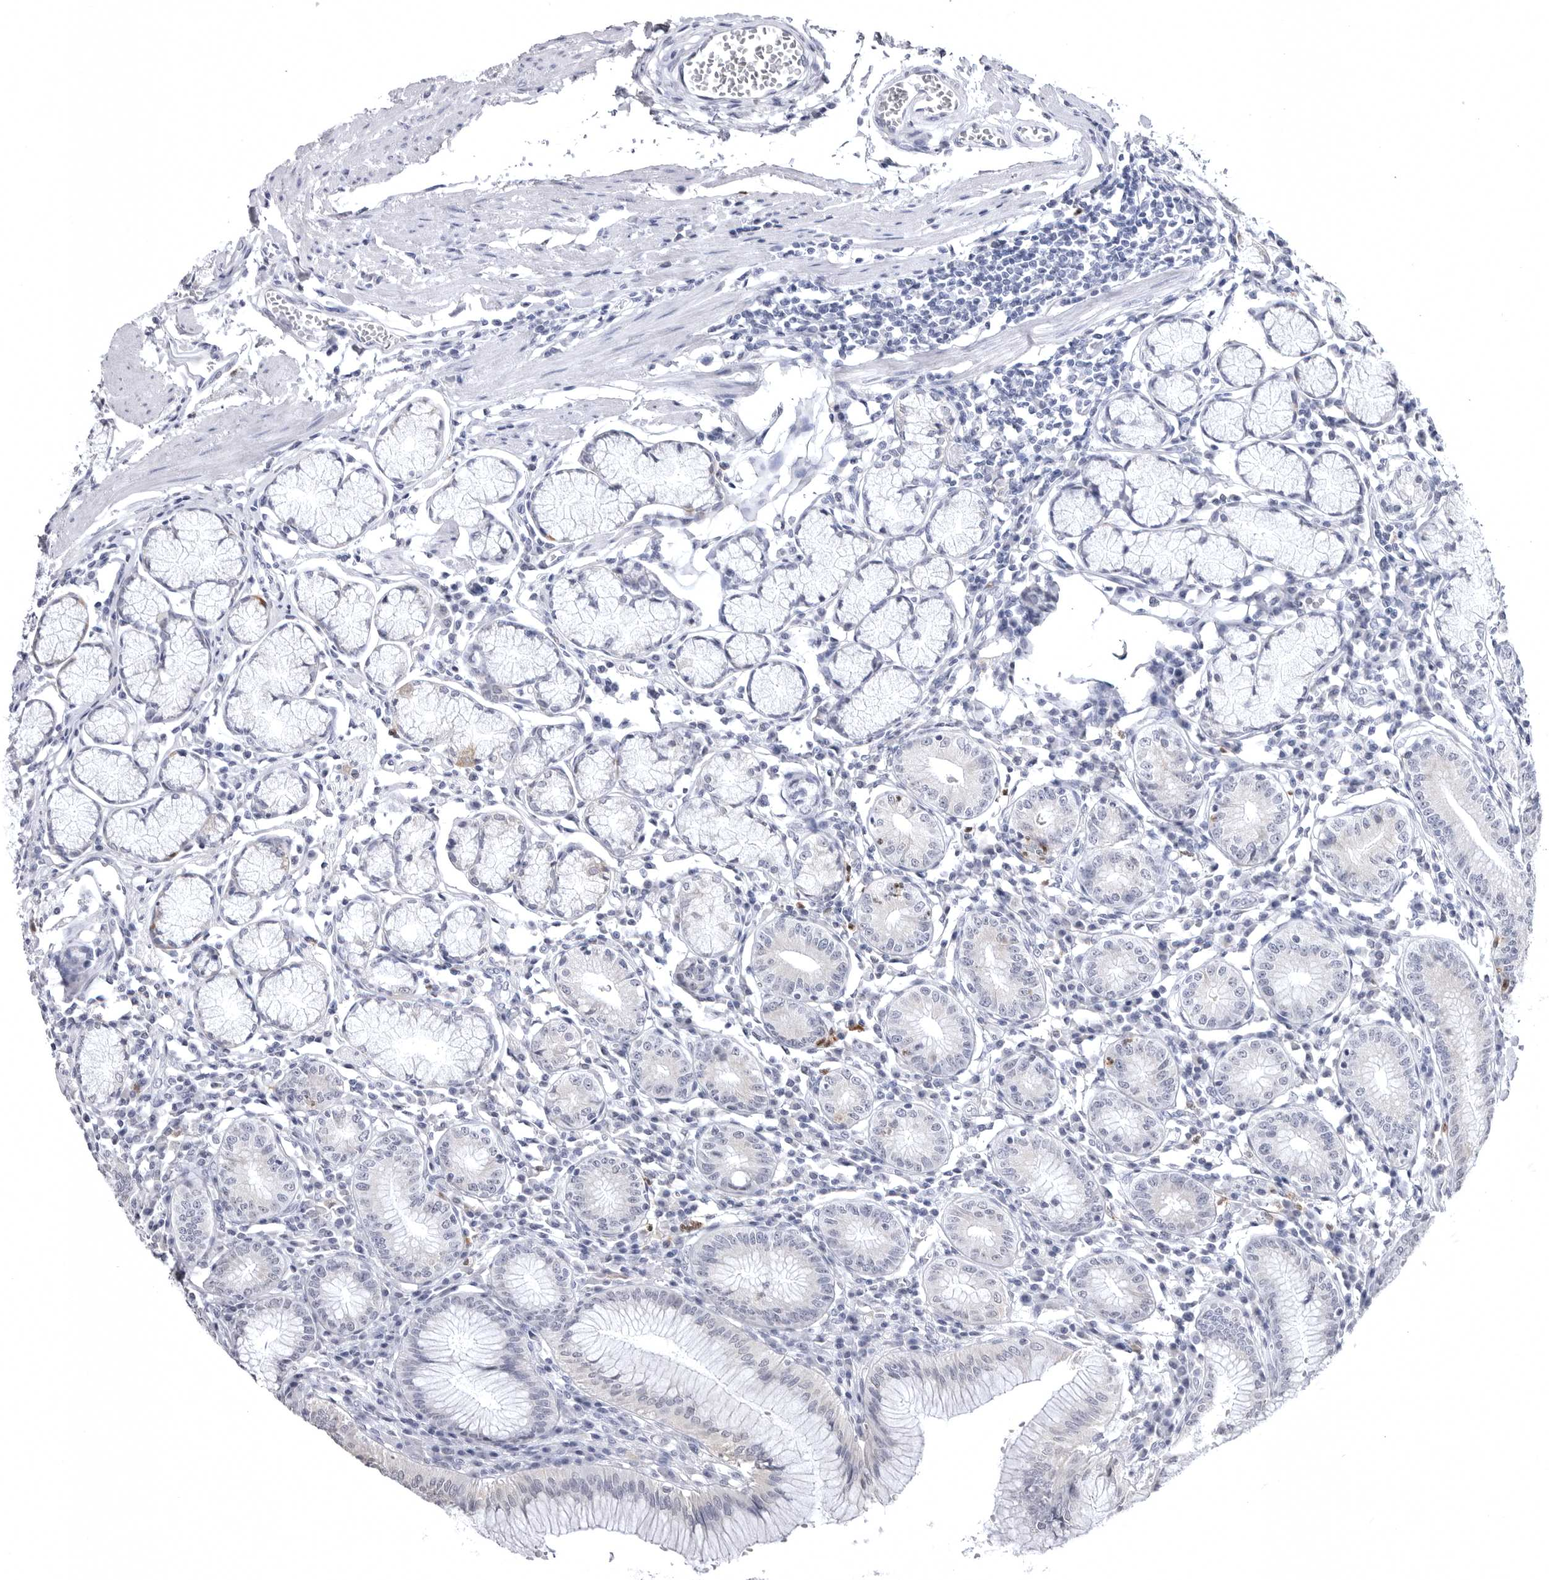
{"staining": {"intensity": "moderate", "quantity": "<25%", "location": "cytoplasmic/membranous"}, "tissue": "stomach", "cell_type": "Glandular cells", "image_type": "normal", "snomed": [{"axis": "morphology", "description": "Normal tissue, NOS"}, {"axis": "topography", "description": "Stomach"}], "caption": "Immunohistochemistry (IHC) of benign stomach shows low levels of moderate cytoplasmic/membranous expression in approximately <25% of glandular cells. (DAB IHC, brown staining for protein, blue staining for nuclei).", "gene": "STAP2", "patient": {"sex": "male", "age": 55}}